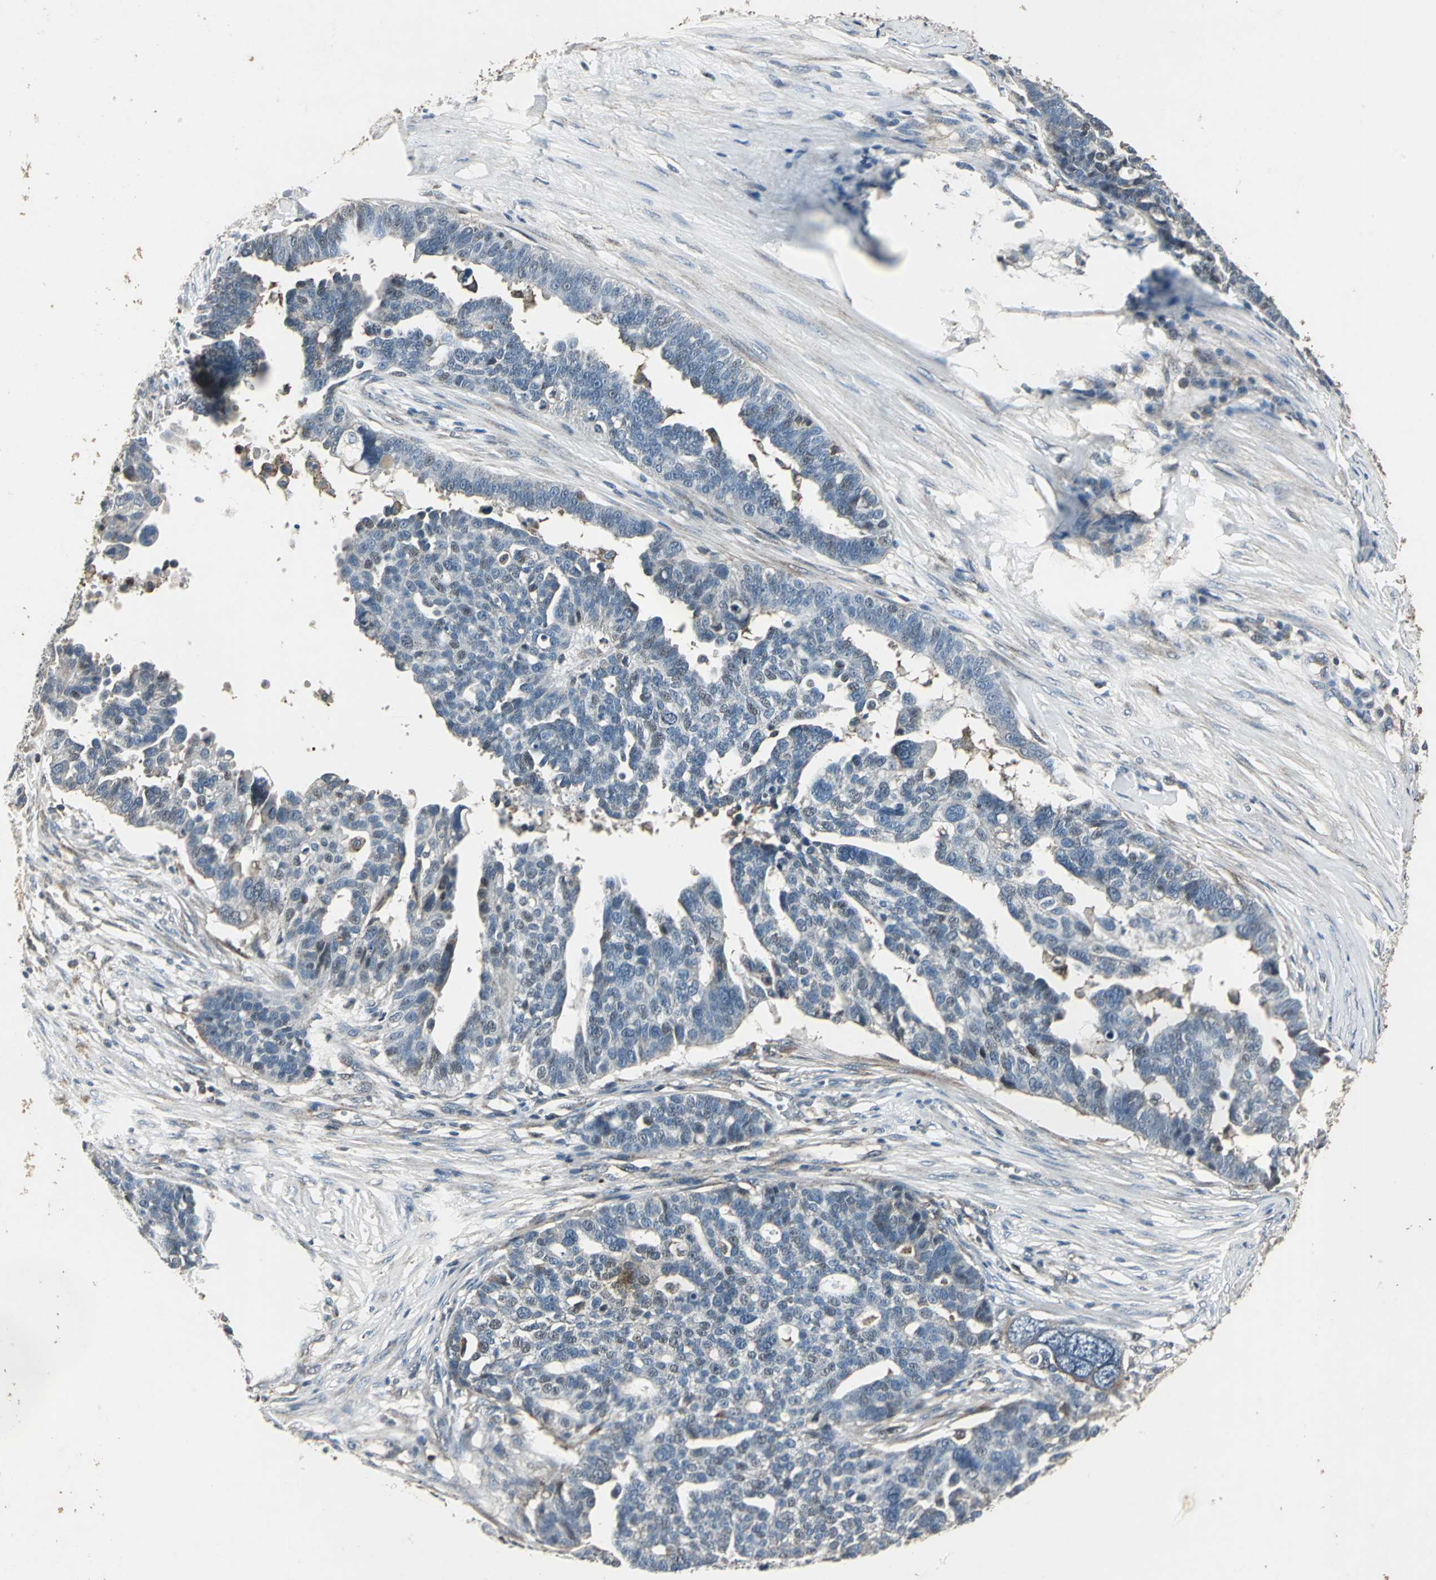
{"staining": {"intensity": "weak", "quantity": "<25%", "location": "cytoplasmic/membranous"}, "tissue": "ovarian cancer", "cell_type": "Tumor cells", "image_type": "cancer", "snomed": [{"axis": "morphology", "description": "Cystadenocarcinoma, serous, NOS"}, {"axis": "topography", "description": "Ovary"}], "caption": "Immunohistochemistry histopathology image of neoplastic tissue: human serous cystadenocarcinoma (ovarian) stained with DAB reveals no significant protein expression in tumor cells.", "gene": "DNAJB4", "patient": {"sex": "female", "age": 59}}